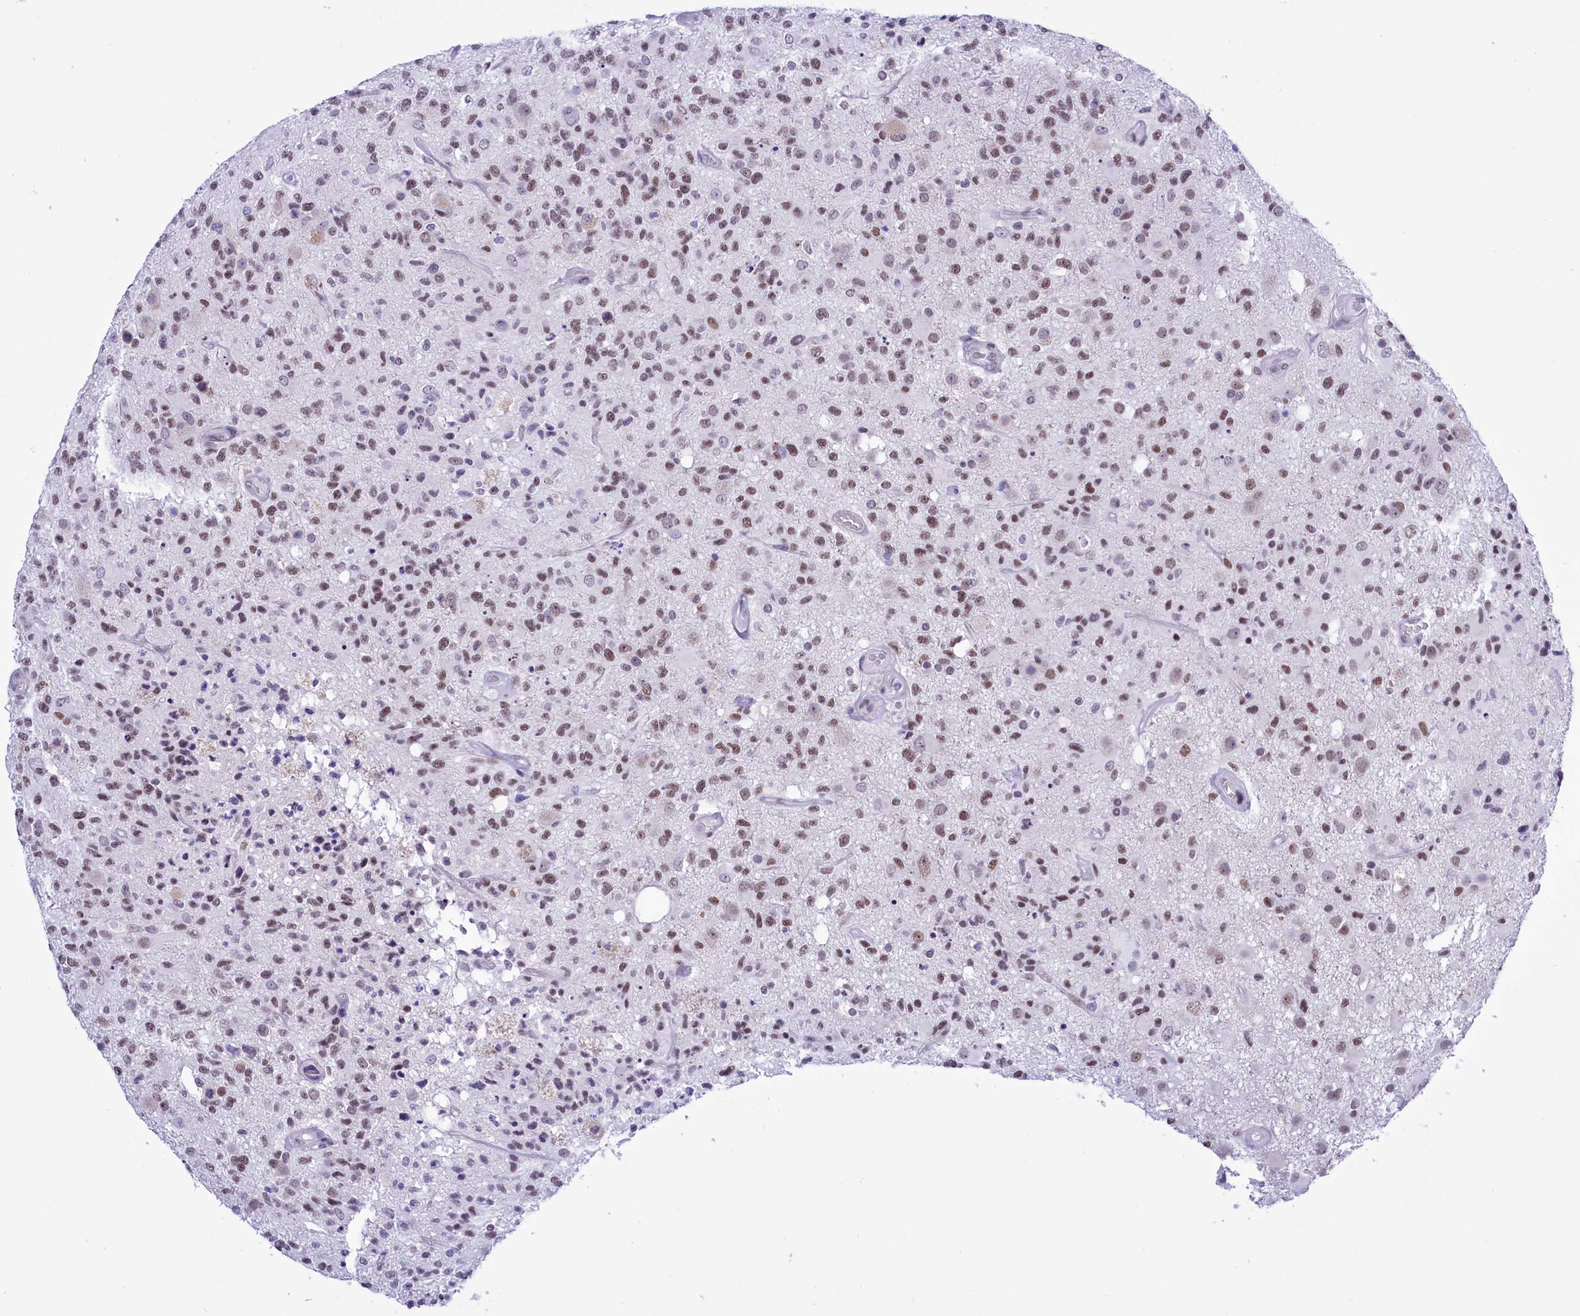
{"staining": {"intensity": "moderate", "quantity": "25%-75%", "location": "nuclear"}, "tissue": "glioma", "cell_type": "Tumor cells", "image_type": "cancer", "snomed": [{"axis": "morphology", "description": "Glioma, malignant, High grade"}, {"axis": "morphology", "description": "Glioblastoma, NOS"}, {"axis": "topography", "description": "Brain"}], "caption": "Protein positivity by immunohistochemistry exhibits moderate nuclear expression in approximately 25%-75% of tumor cells in glioma.", "gene": "RPS6KB1", "patient": {"sex": "male", "age": 60}}